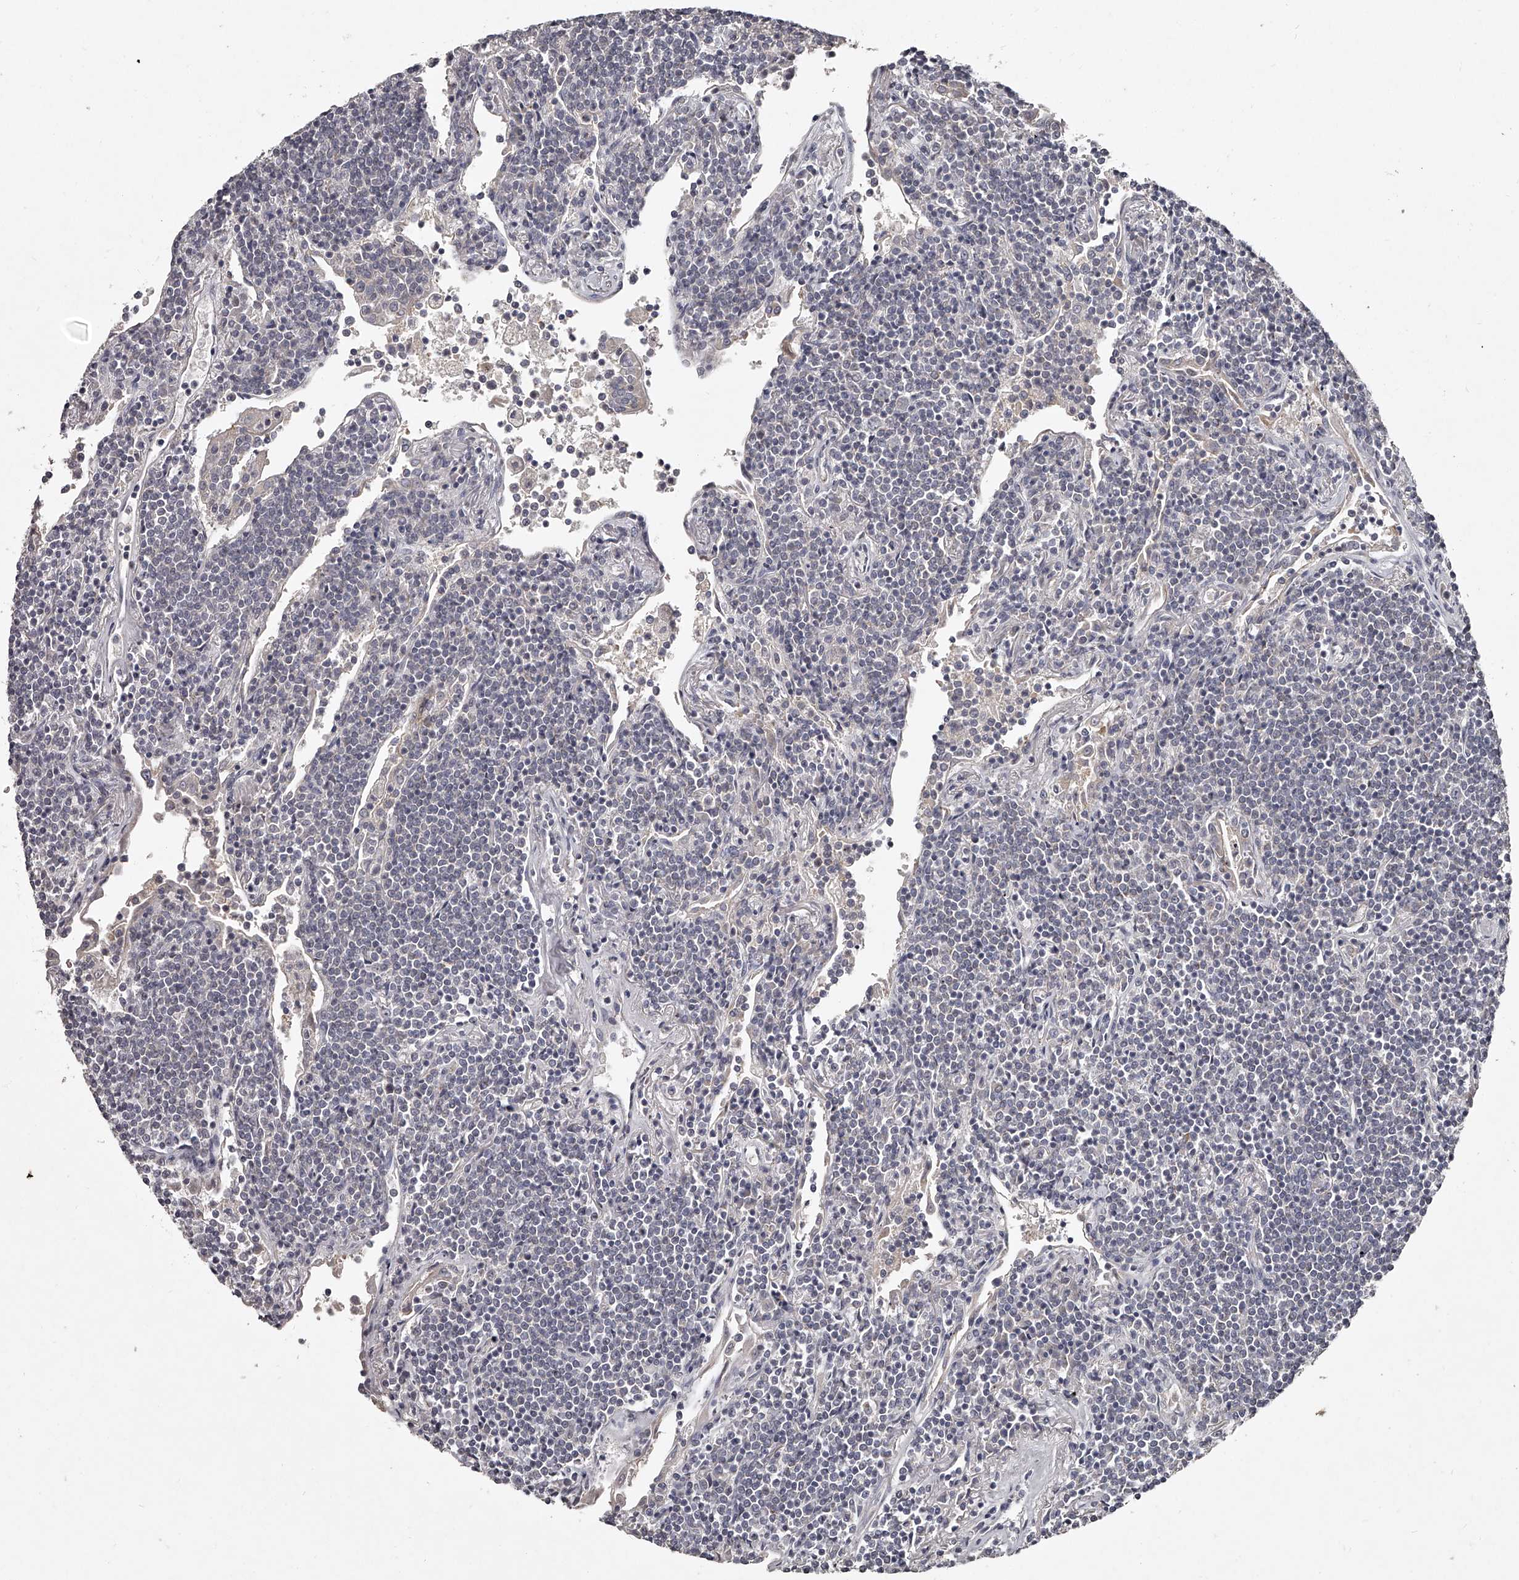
{"staining": {"intensity": "negative", "quantity": "none", "location": "none"}, "tissue": "lymphoma", "cell_type": "Tumor cells", "image_type": "cancer", "snomed": [{"axis": "morphology", "description": "Malignant lymphoma, non-Hodgkin's type, Low grade"}, {"axis": "topography", "description": "Lung"}], "caption": "Immunohistochemical staining of human lymphoma shows no significant expression in tumor cells.", "gene": "NT5DC1", "patient": {"sex": "female", "age": 71}}